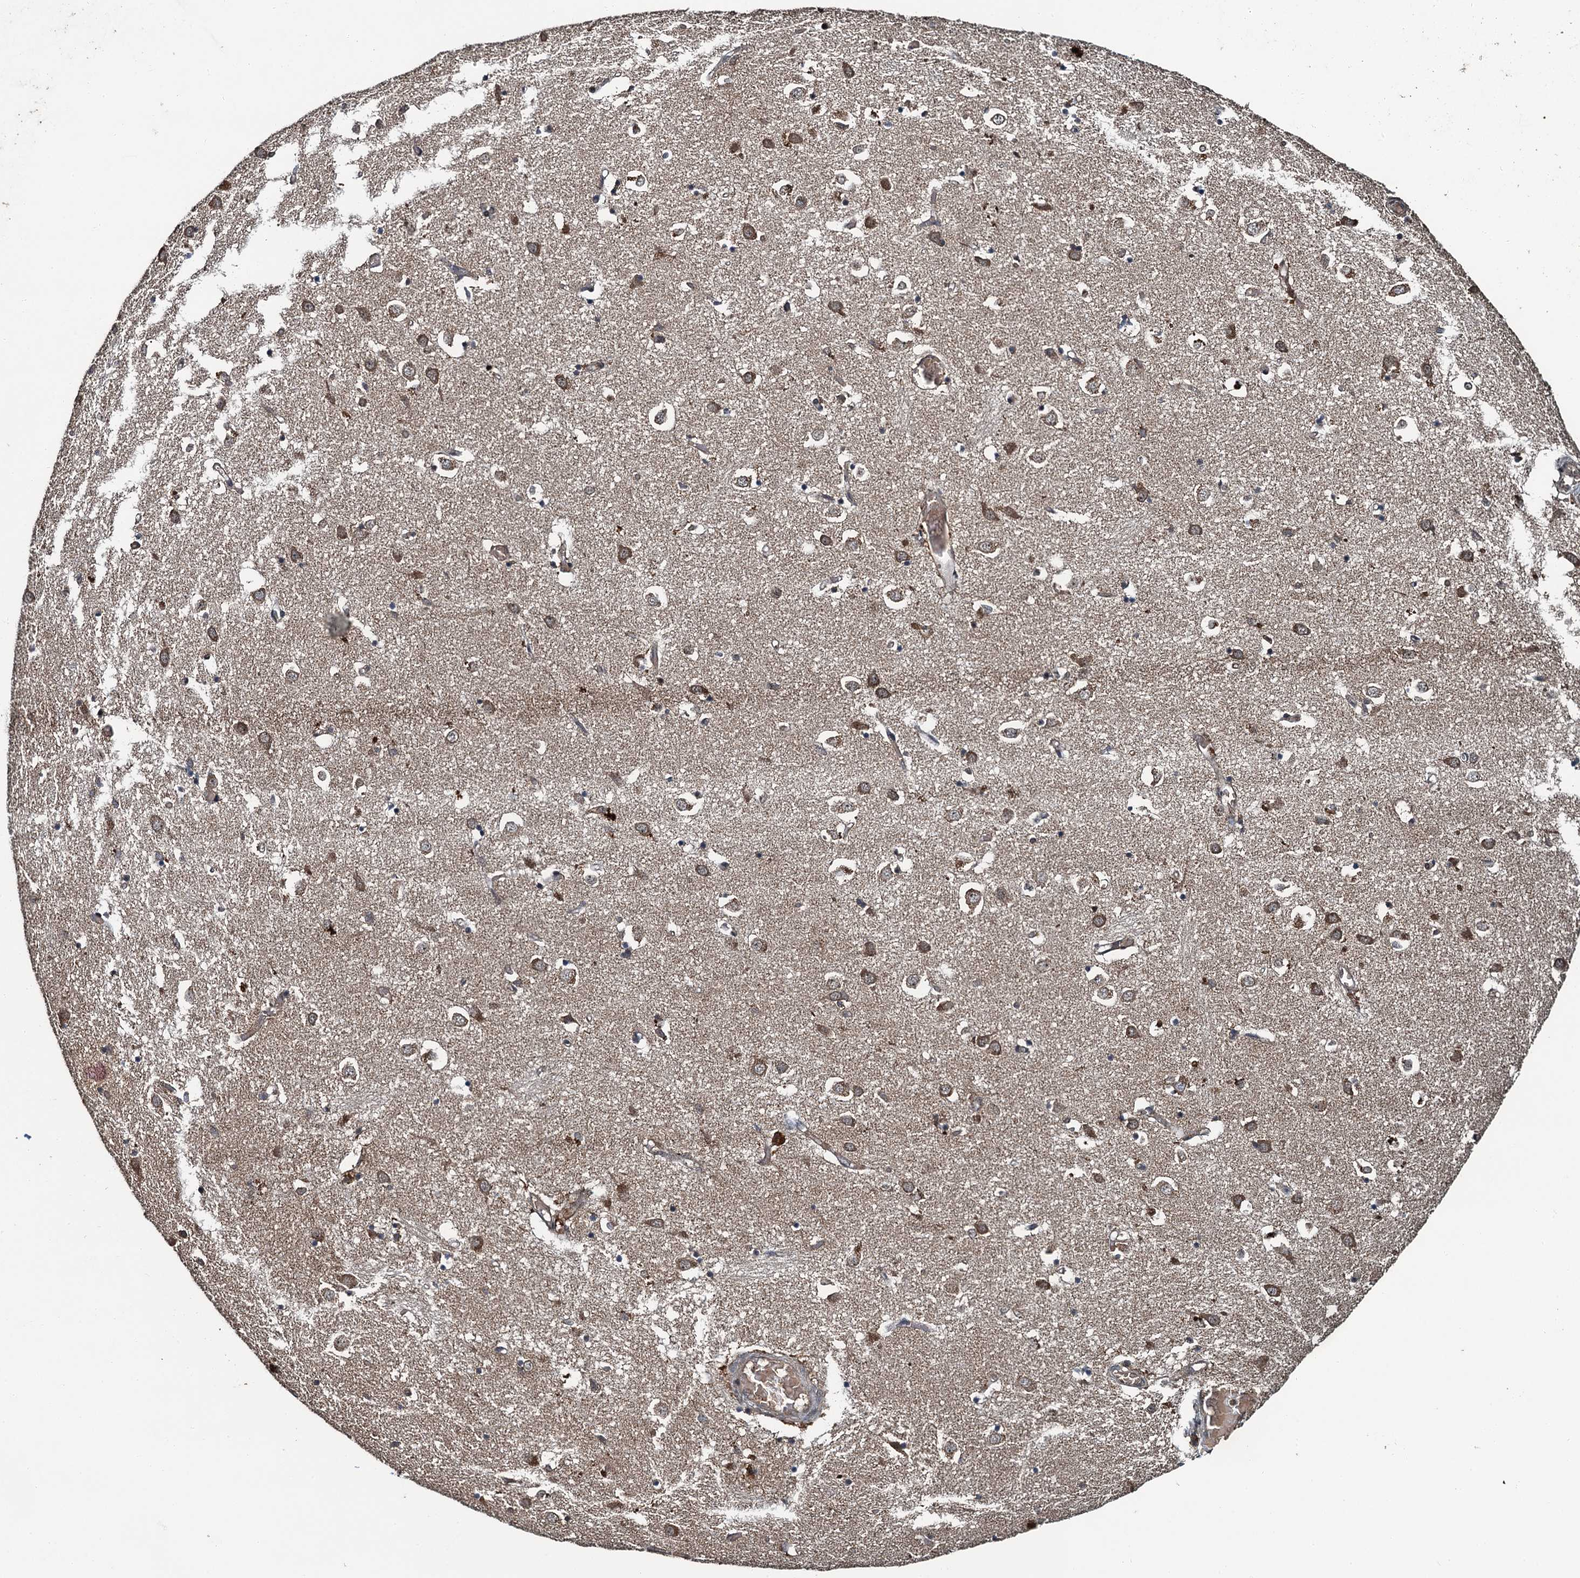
{"staining": {"intensity": "weak", "quantity": "25%-75%", "location": "cytoplasmic/membranous"}, "tissue": "caudate", "cell_type": "Glial cells", "image_type": "normal", "snomed": [{"axis": "morphology", "description": "Normal tissue, NOS"}, {"axis": "topography", "description": "Lateral ventricle wall"}], "caption": "Immunohistochemistry image of unremarkable caudate: human caudate stained using immunohistochemistry shows low levels of weak protein expression localized specifically in the cytoplasmic/membranous of glial cells, appearing as a cytoplasmic/membranous brown color.", "gene": "SNX32", "patient": {"sex": "male", "age": 70}}